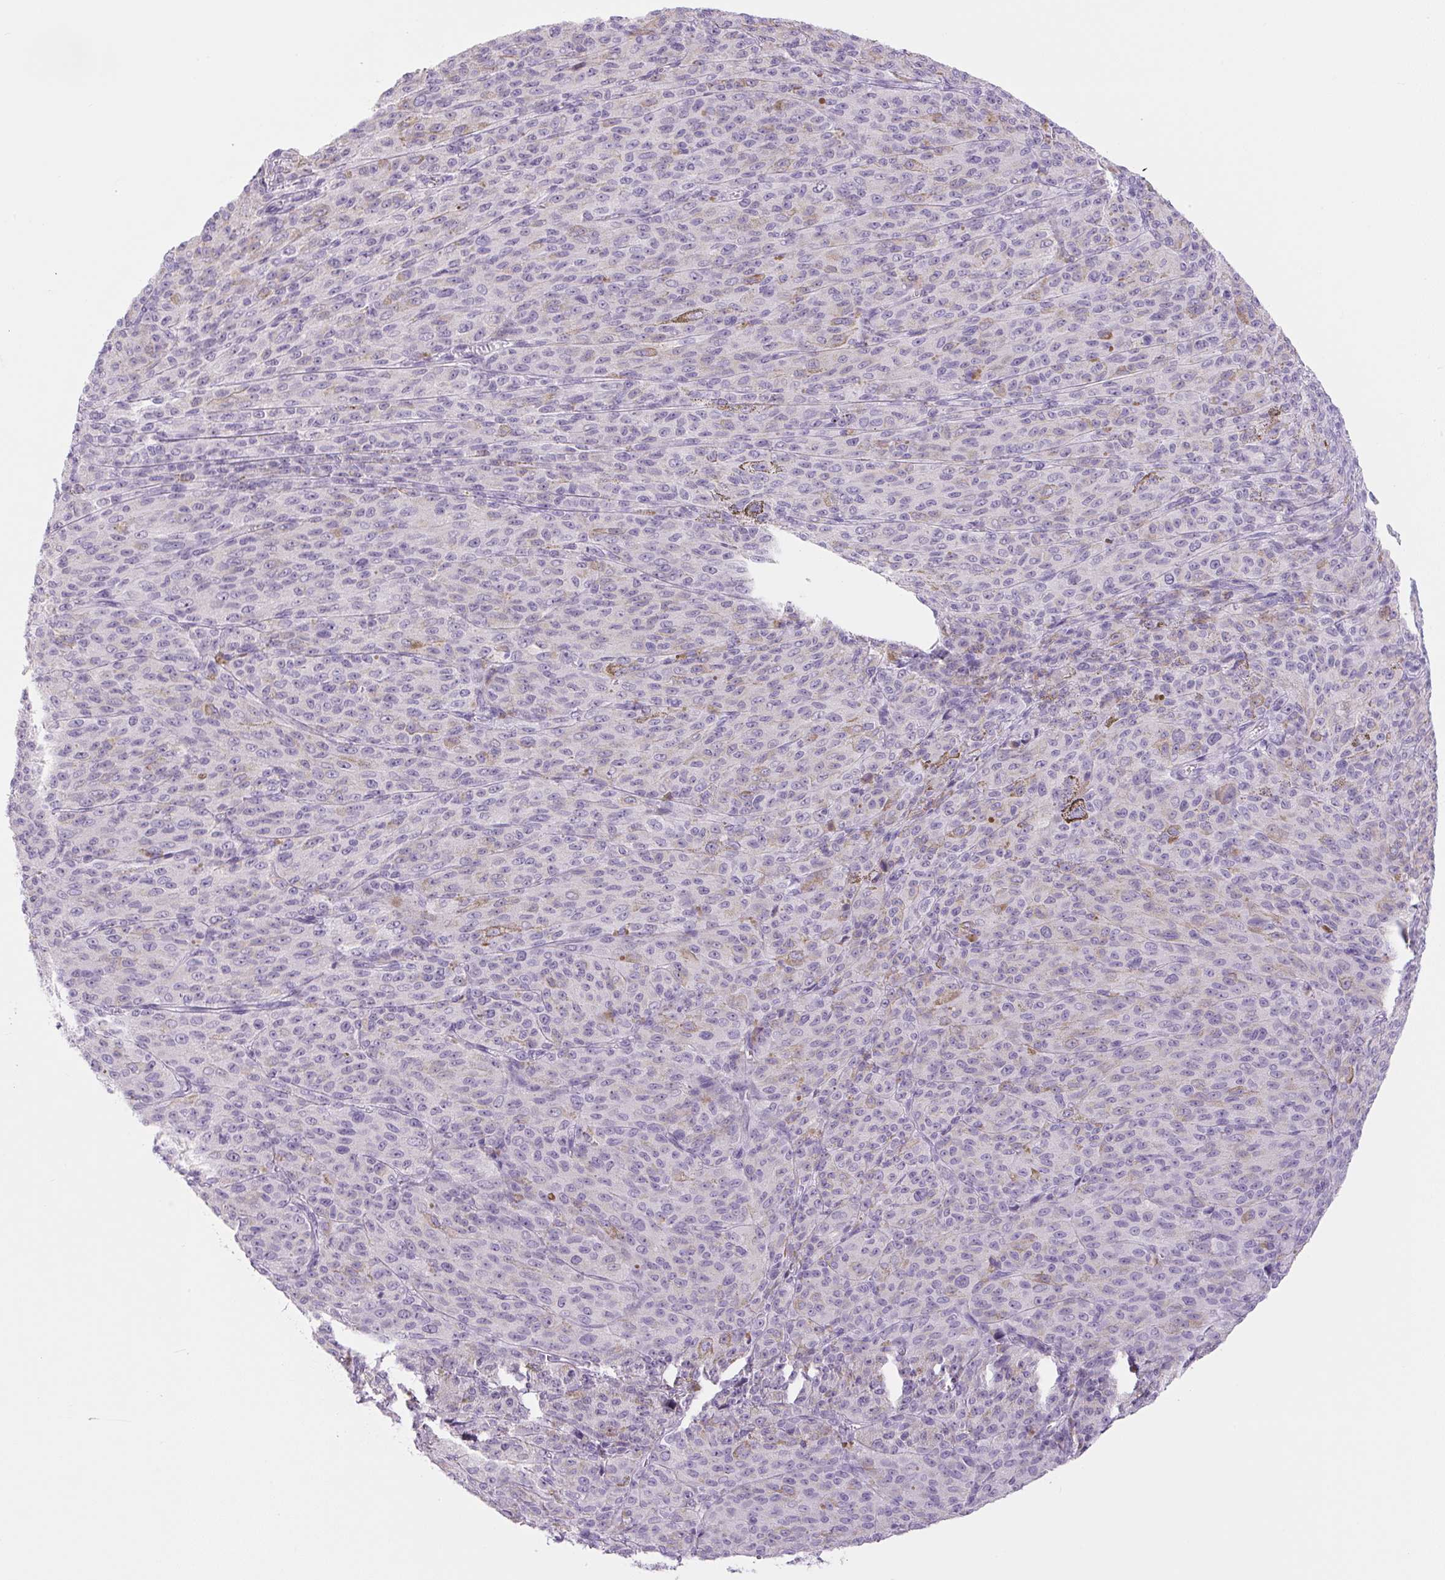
{"staining": {"intensity": "negative", "quantity": "none", "location": "none"}, "tissue": "melanoma", "cell_type": "Tumor cells", "image_type": "cancer", "snomed": [{"axis": "morphology", "description": "Malignant melanoma, NOS"}, {"axis": "topography", "description": "Skin"}], "caption": "Immunohistochemical staining of human melanoma demonstrates no significant expression in tumor cells.", "gene": "COL9A2", "patient": {"sex": "female", "age": 52}}